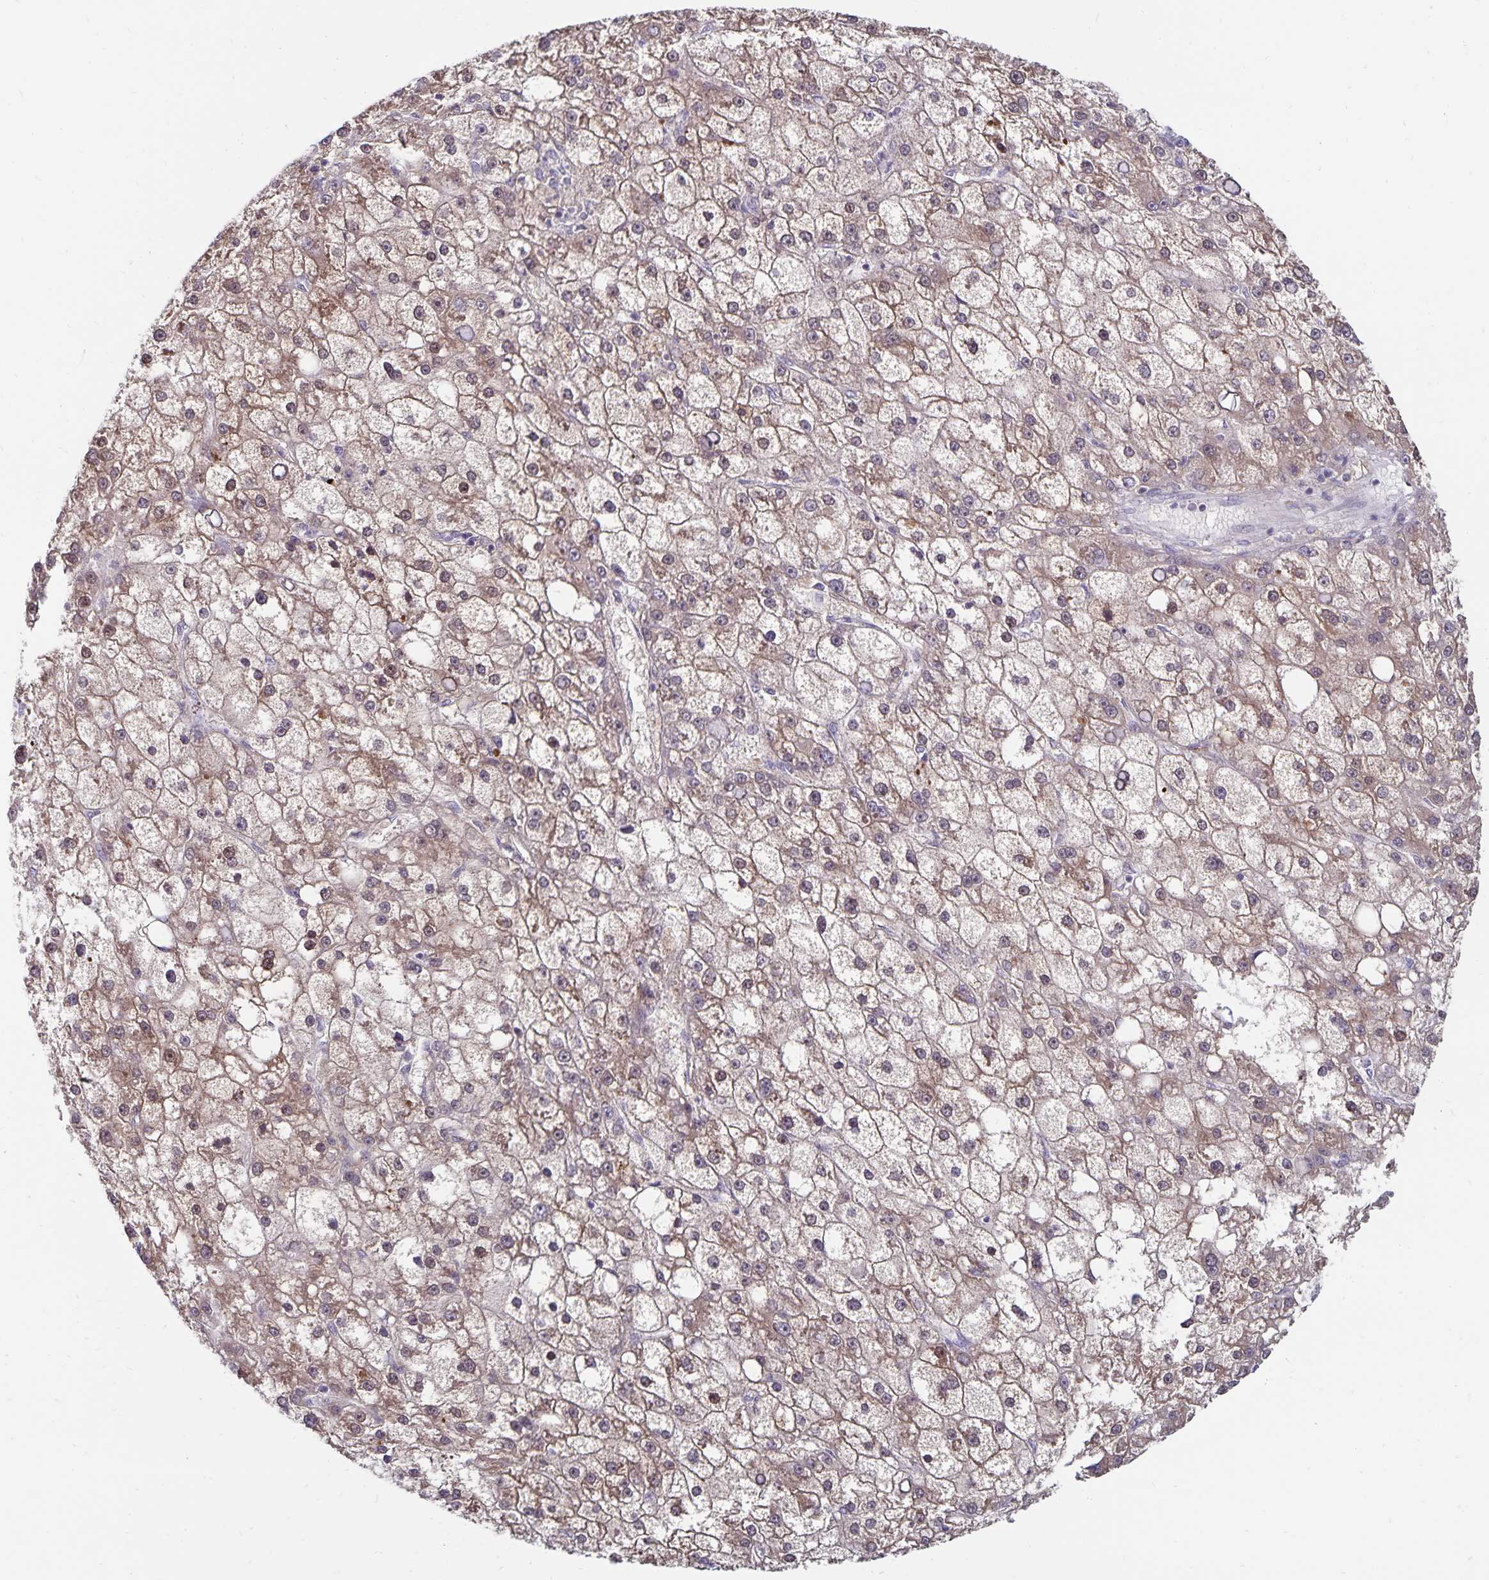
{"staining": {"intensity": "weak", "quantity": "25%-75%", "location": "nuclear"}, "tissue": "liver cancer", "cell_type": "Tumor cells", "image_type": "cancer", "snomed": [{"axis": "morphology", "description": "Carcinoma, Hepatocellular, NOS"}, {"axis": "topography", "description": "Liver"}], "caption": "Protein expression by immunohistochemistry exhibits weak nuclear staining in about 25%-75% of tumor cells in hepatocellular carcinoma (liver). The staining was performed using DAB (3,3'-diaminobenzidine) to visualize the protein expression in brown, while the nuclei were stained in blue with hematoxylin (Magnification: 20x).", "gene": "EXOC6B", "patient": {"sex": "male", "age": 67}}